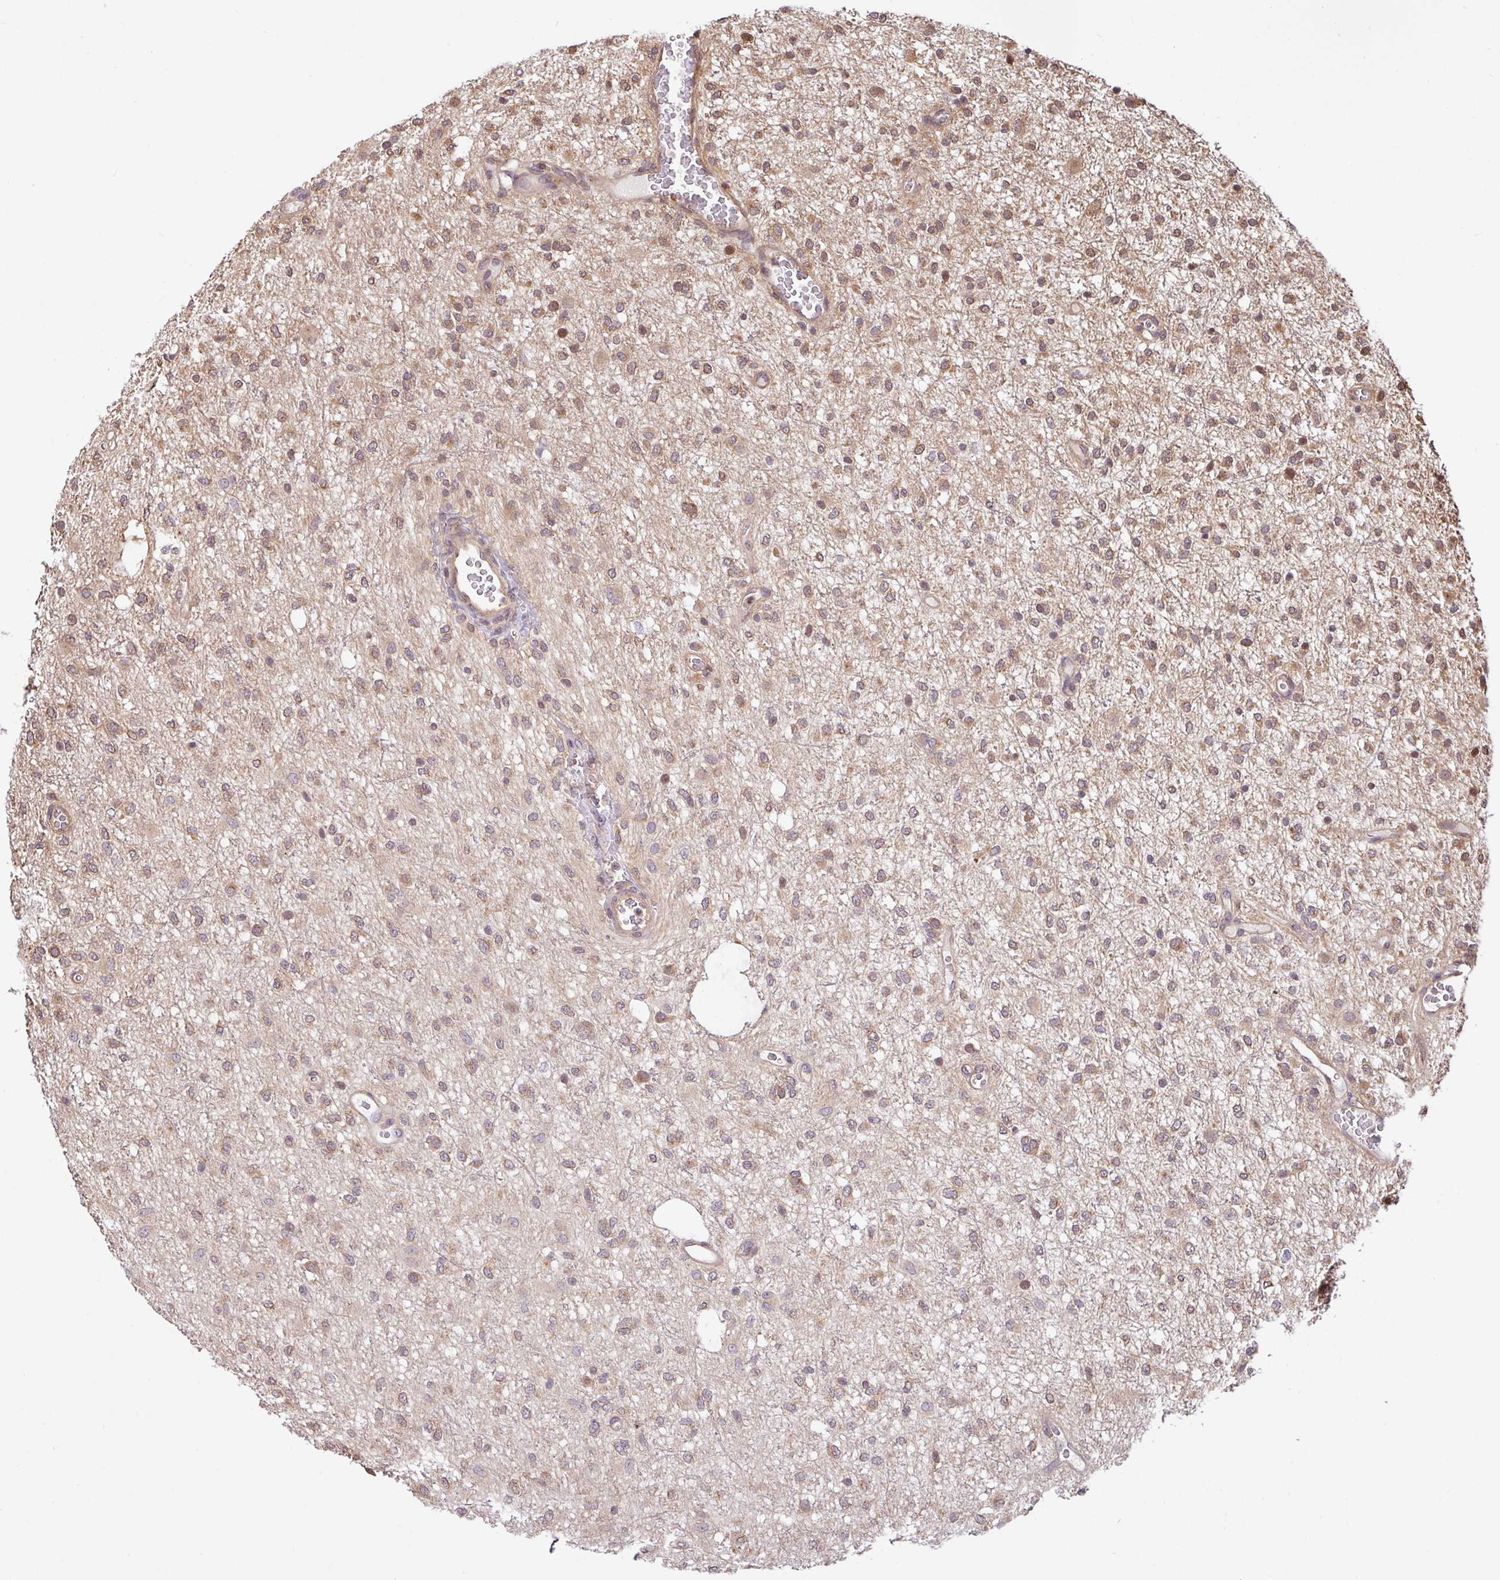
{"staining": {"intensity": "weak", "quantity": "25%-75%", "location": "cytoplasmic/membranous,nuclear"}, "tissue": "glioma", "cell_type": "Tumor cells", "image_type": "cancer", "snomed": [{"axis": "morphology", "description": "Glioma, malignant, Low grade"}, {"axis": "topography", "description": "Cerebellum"}], "caption": "Brown immunohistochemical staining in human glioma reveals weak cytoplasmic/membranous and nuclear staining in approximately 25%-75% of tumor cells. (Brightfield microscopy of DAB IHC at high magnification).", "gene": "SHB", "patient": {"sex": "female", "age": 5}}